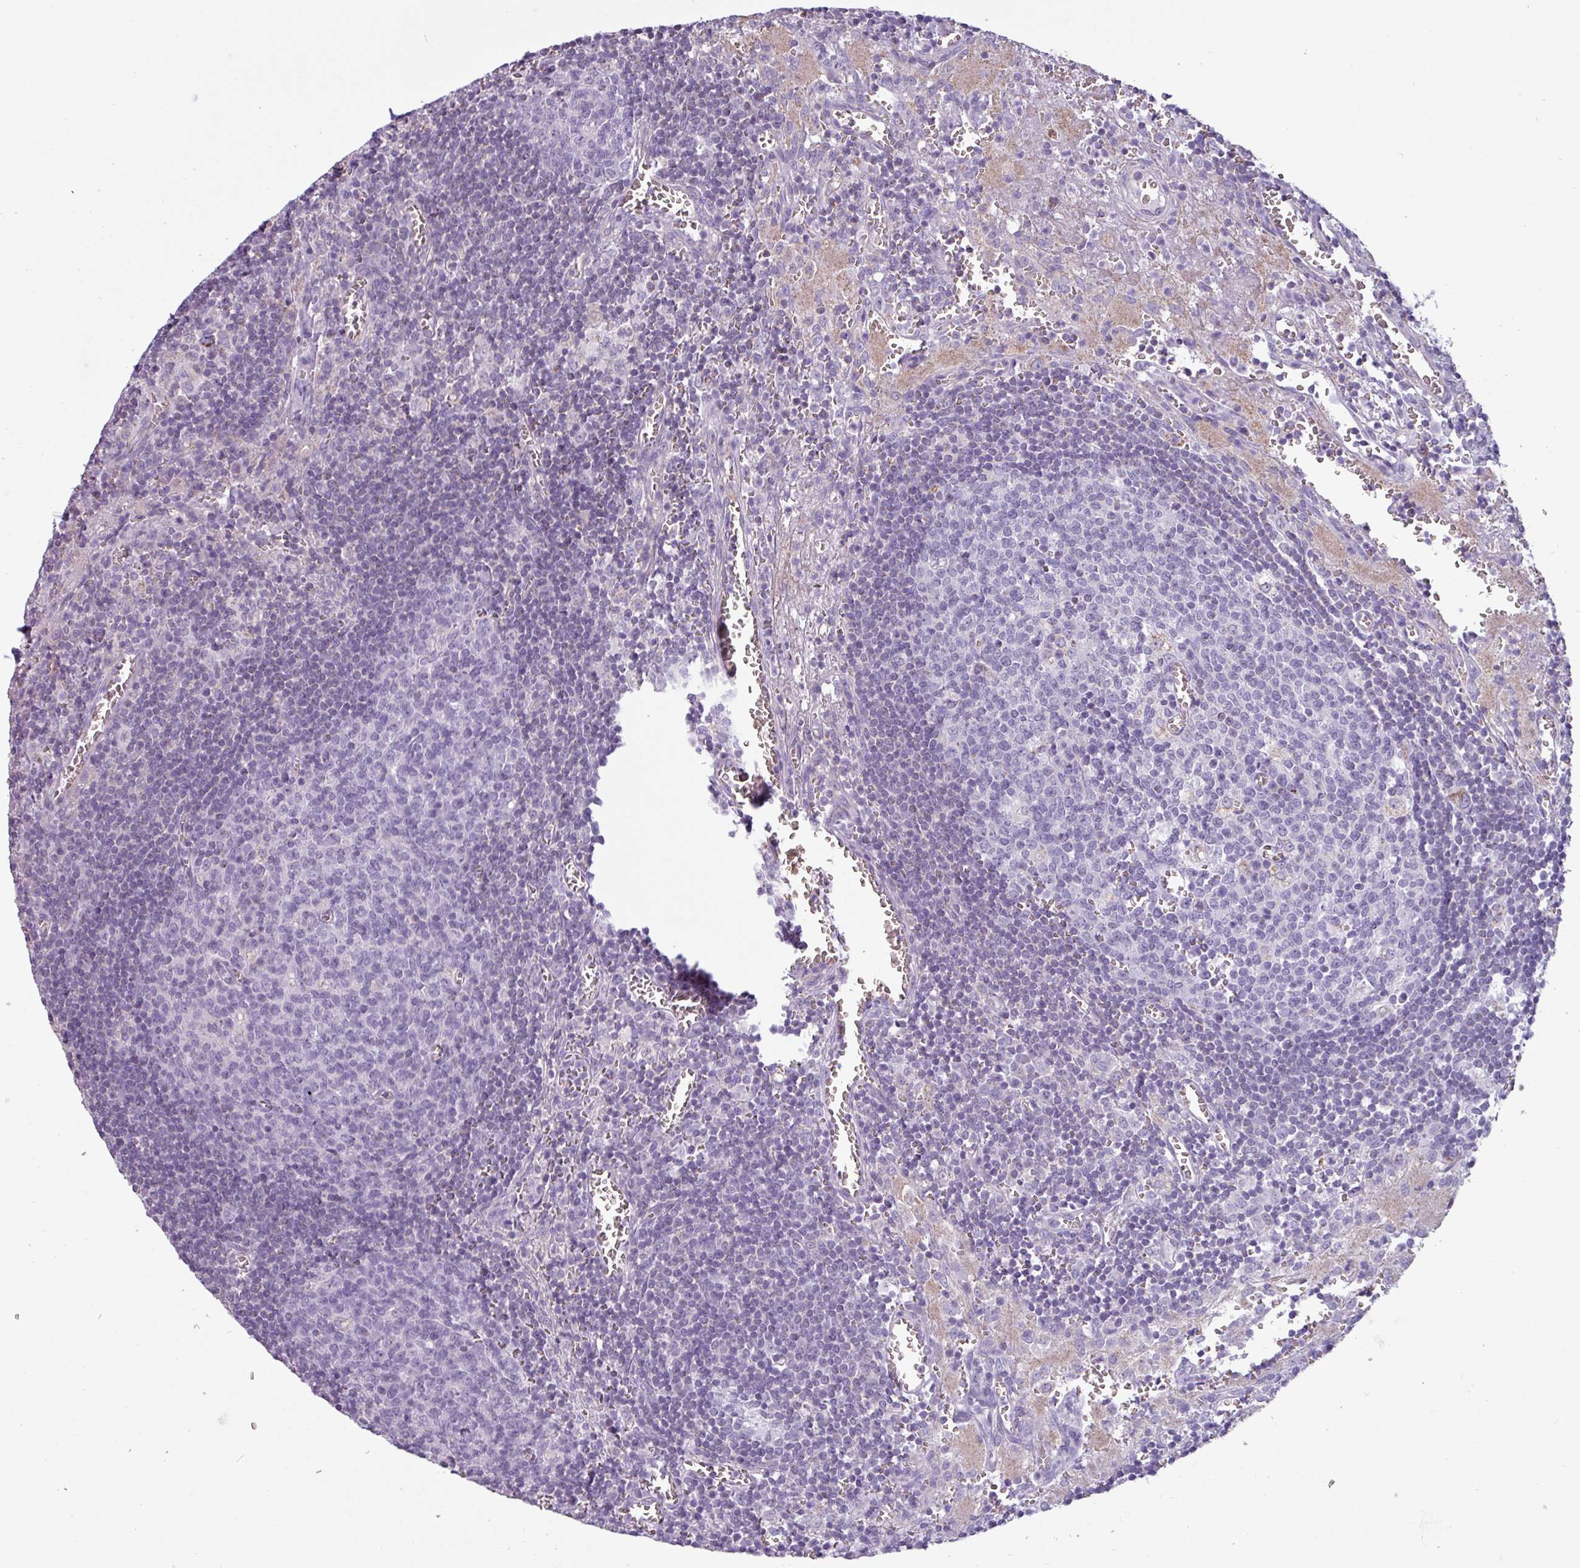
{"staining": {"intensity": "weak", "quantity": "<25%", "location": "cytoplasmic/membranous"}, "tissue": "lymph node", "cell_type": "Germinal center cells", "image_type": "normal", "snomed": [{"axis": "morphology", "description": "Normal tissue, NOS"}, {"axis": "topography", "description": "Lymph node"}], "caption": "IHC micrograph of normal lymph node: human lymph node stained with DAB (3,3'-diaminobenzidine) demonstrates no significant protein expression in germinal center cells.", "gene": "CAMK1", "patient": {"sex": "male", "age": 50}}